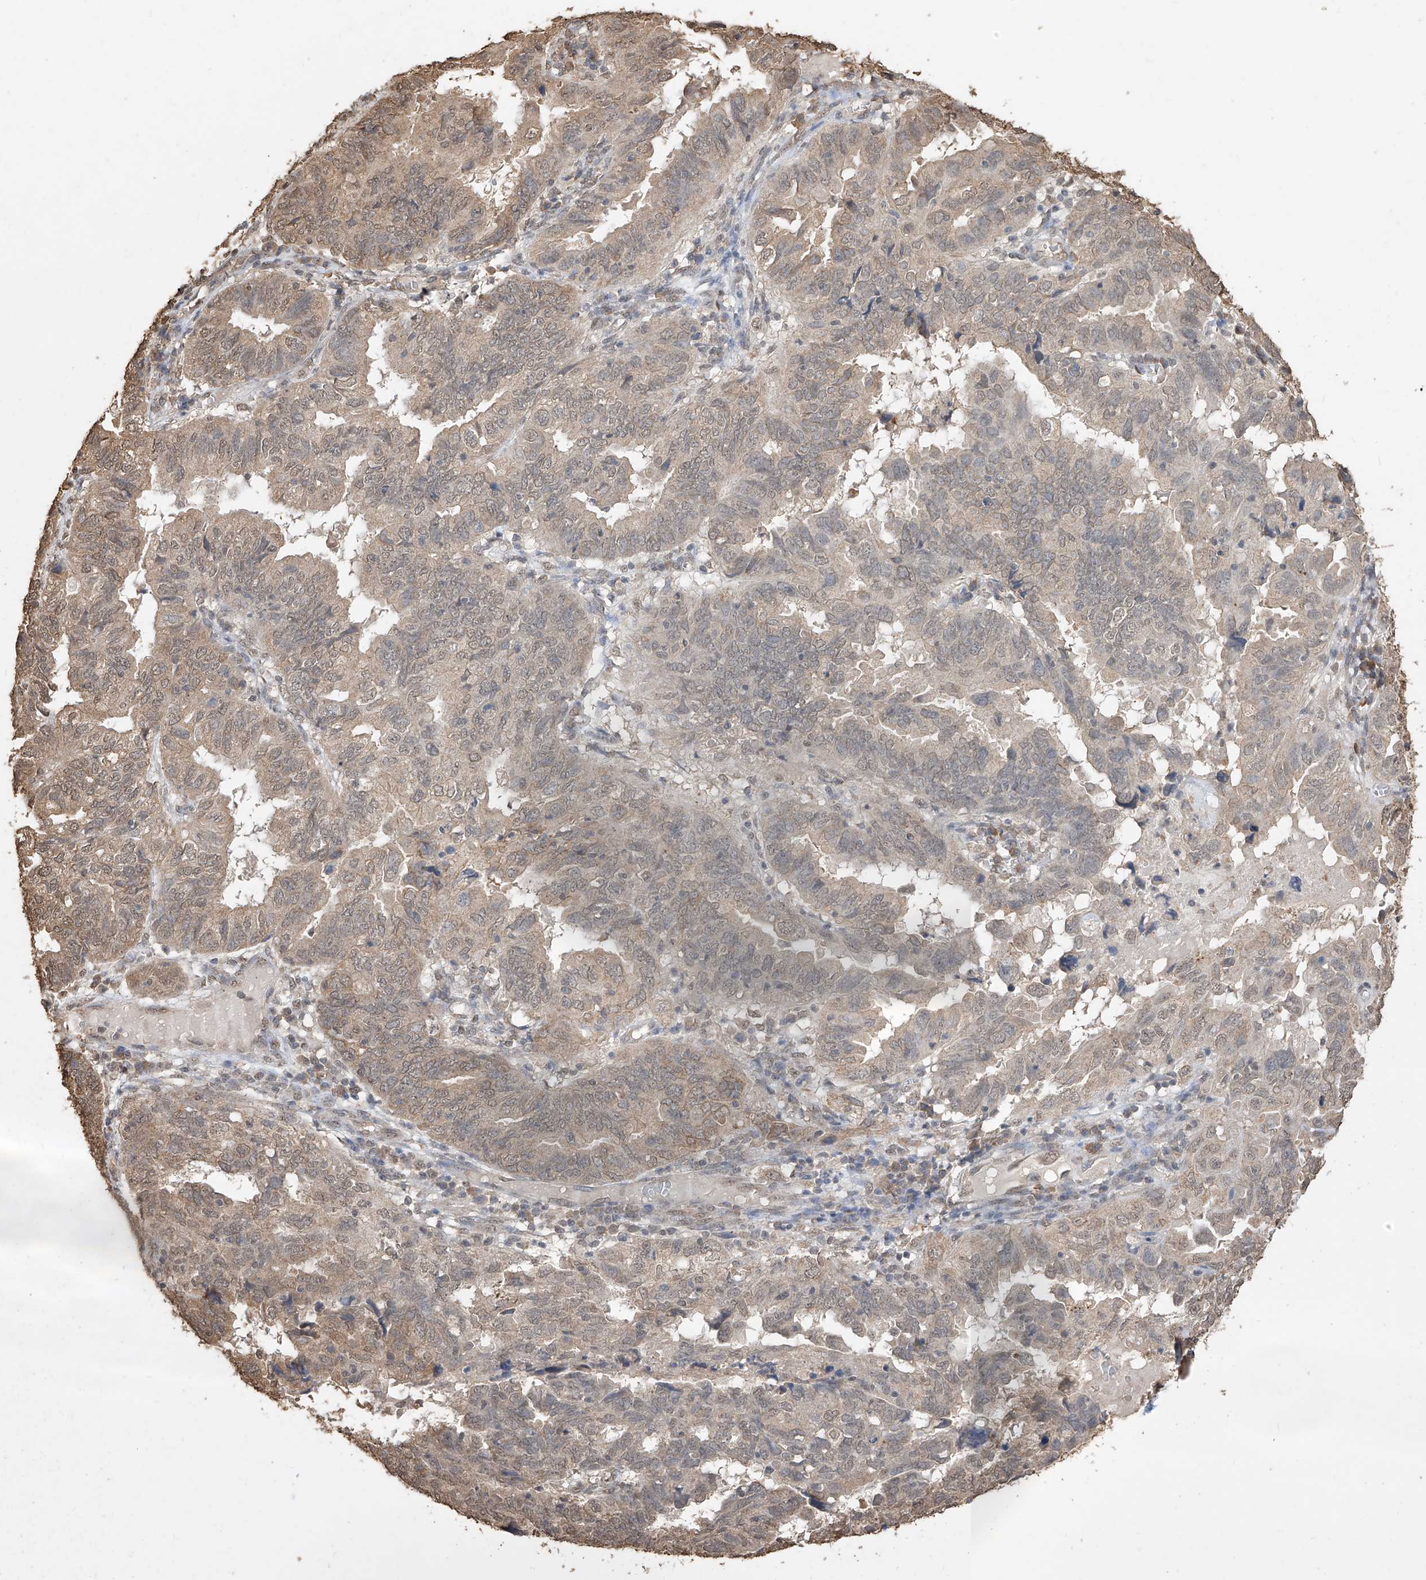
{"staining": {"intensity": "weak", "quantity": "25%-75%", "location": "cytoplasmic/membranous,nuclear"}, "tissue": "endometrial cancer", "cell_type": "Tumor cells", "image_type": "cancer", "snomed": [{"axis": "morphology", "description": "Adenocarcinoma, NOS"}, {"axis": "topography", "description": "Uterus"}], "caption": "Brown immunohistochemical staining in adenocarcinoma (endometrial) displays weak cytoplasmic/membranous and nuclear expression in about 25%-75% of tumor cells.", "gene": "ELOVL1", "patient": {"sex": "female", "age": 77}}